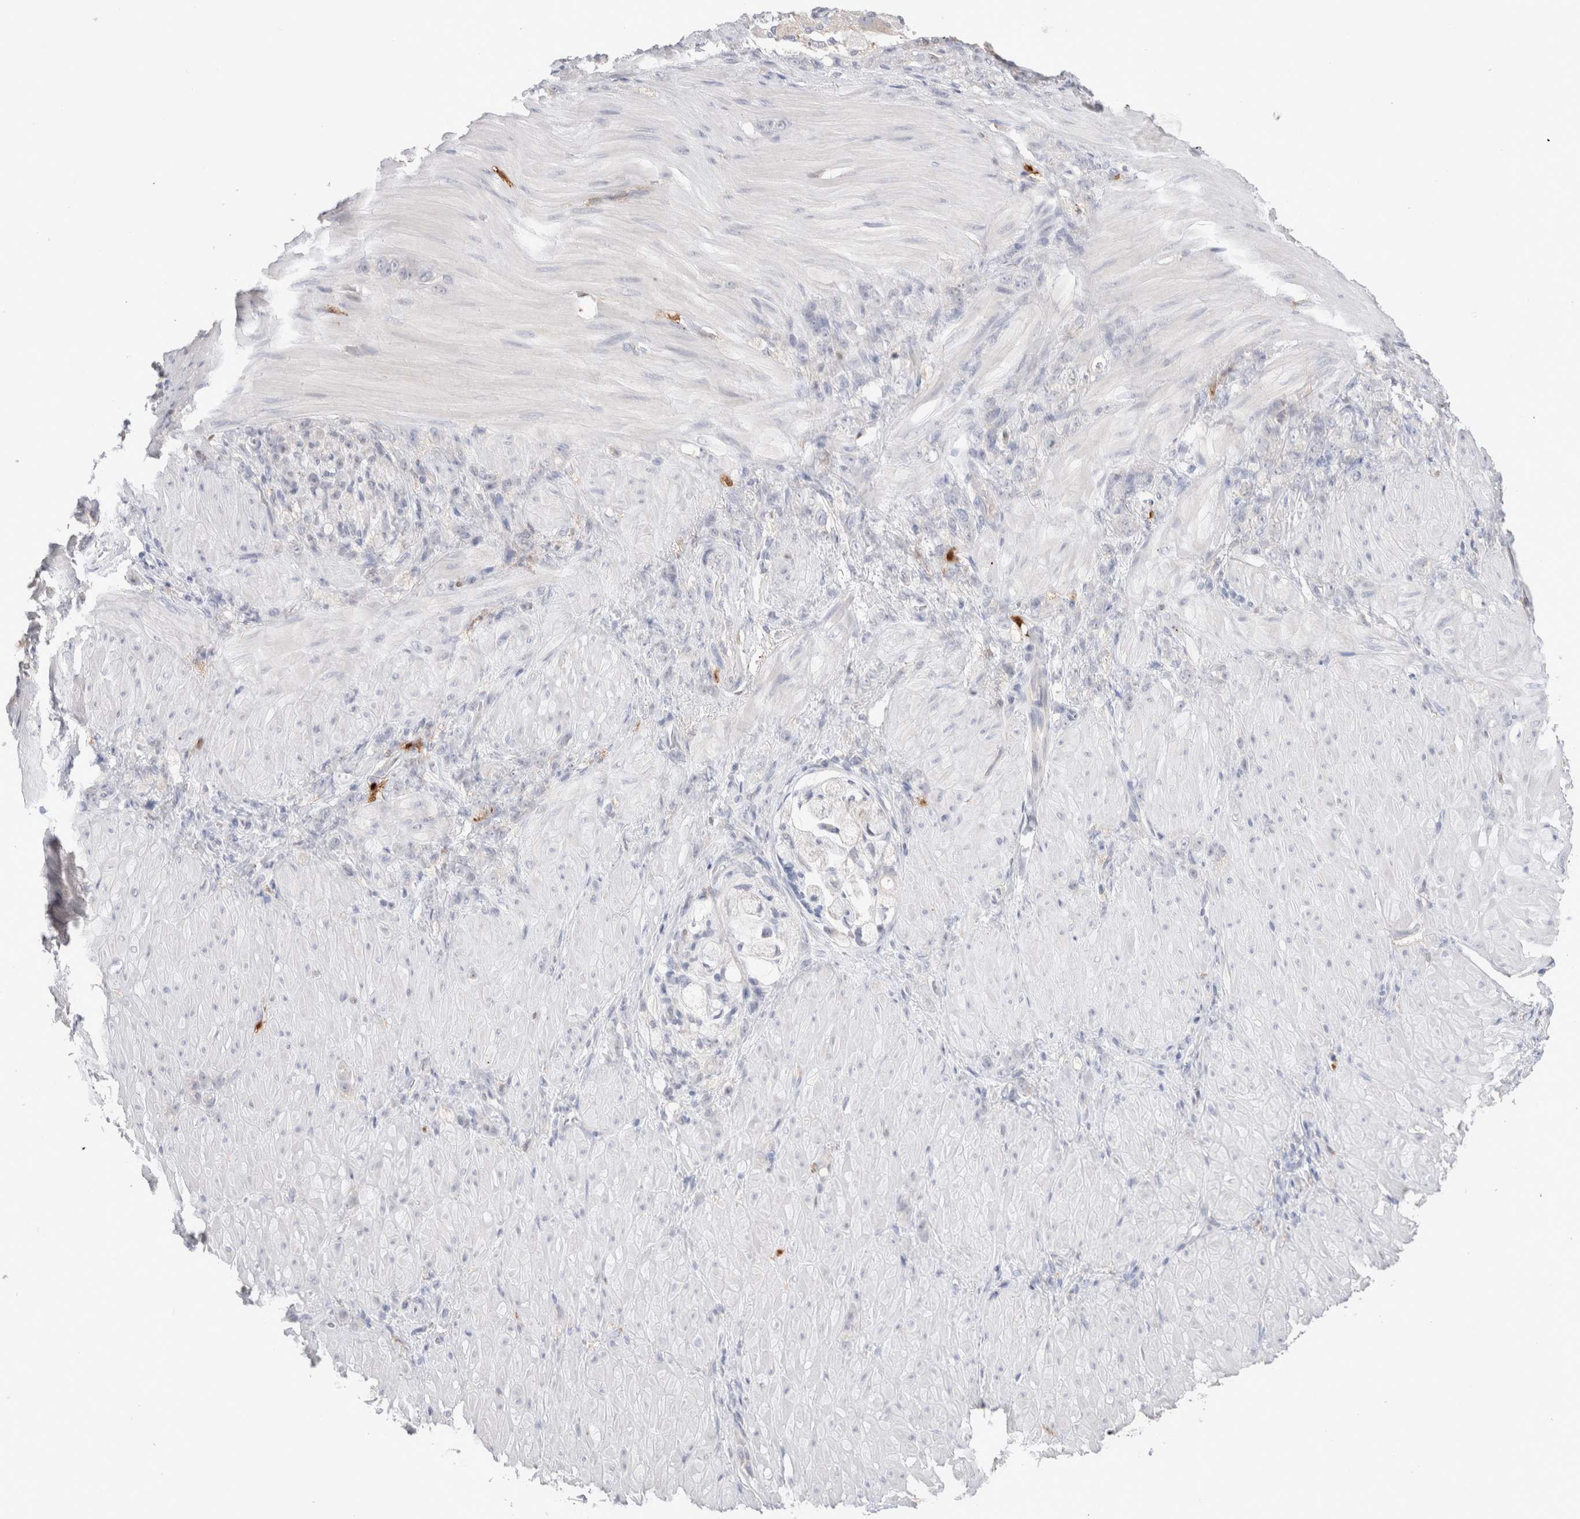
{"staining": {"intensity": "negative", "quantity": "none", "location": "none"}, "tissue": "stomach cancer", "cell_type": "Tumor cells", "image_type": "cancer", "snomed": [{"axis": "morphology", "description": "Normal tissue, NOS"}, {"axis": "morphology", "description": "Adenocarcinoma, NOS"}, {"axis": "topography", "description": "Stomach"}], "caption": "This is an IHC micrograph of stomach cancer (adenocarcinoma). There is no positivity in tumor cells.", "gene": "HPGDS", "patient": {"sex": "male", "age": 82}}